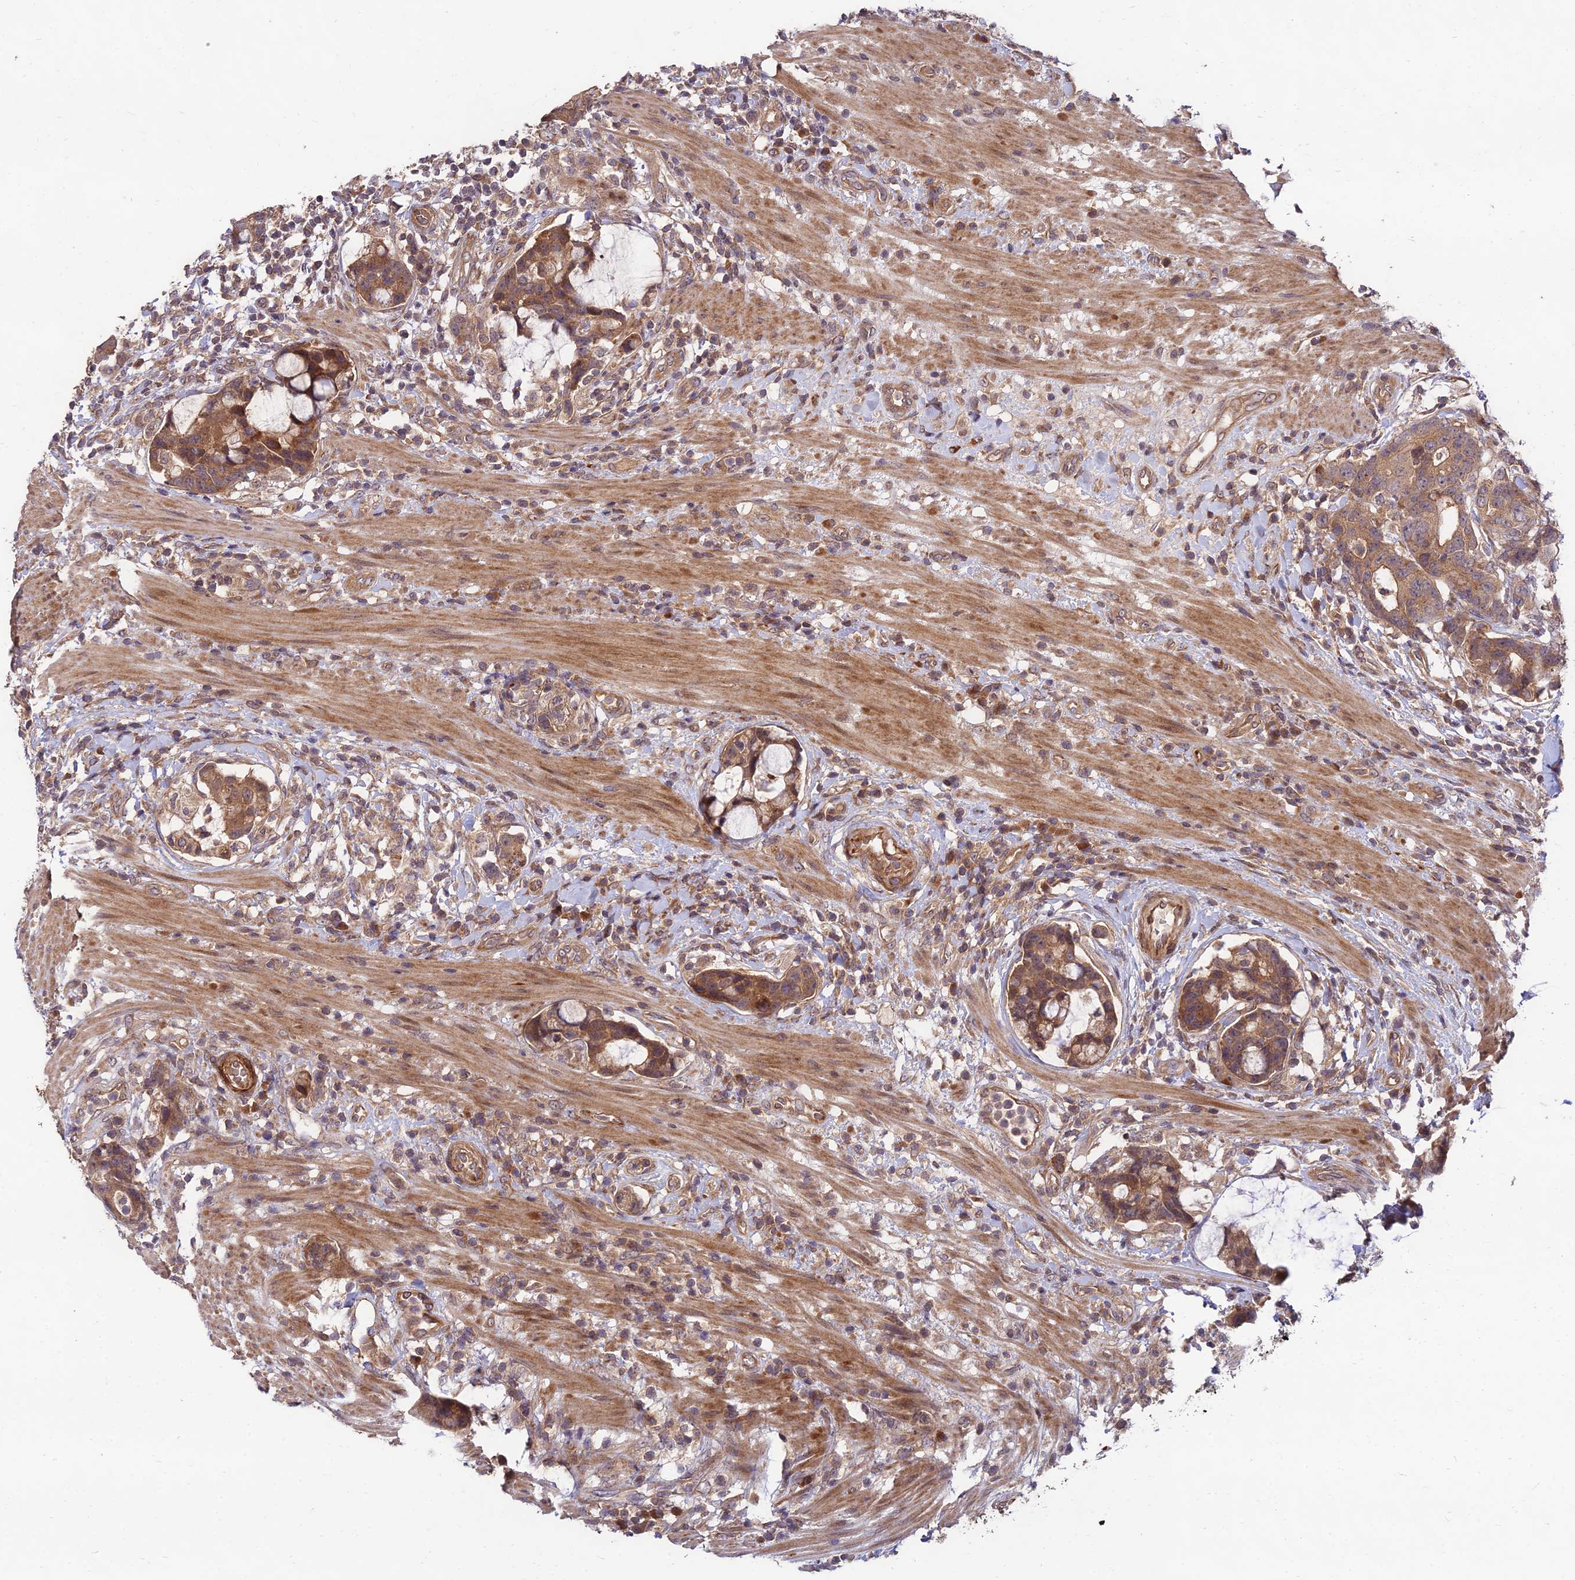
{"staining": {"intensity": "moderate", "quantity": ">75%", "location": "cytoplasmic/membranous"}, "tissue": "colorectal cancer", "cell_type": "Tumor cells", "image_type": "cancer", "snomed": [{"axis": "morphology", "description": "Adenocarcinoma, NOS"}, {"axis": "topography", "description": "Colon"}], "caption": "This is an image of immunohistochemistry staining of adenocarcinoma (colorectal), which shows moderate staining in the cytoplasmic/membranous of tumor cells.", "gene": "MKKS", "patient": {"sex": "female", "age": 82}}